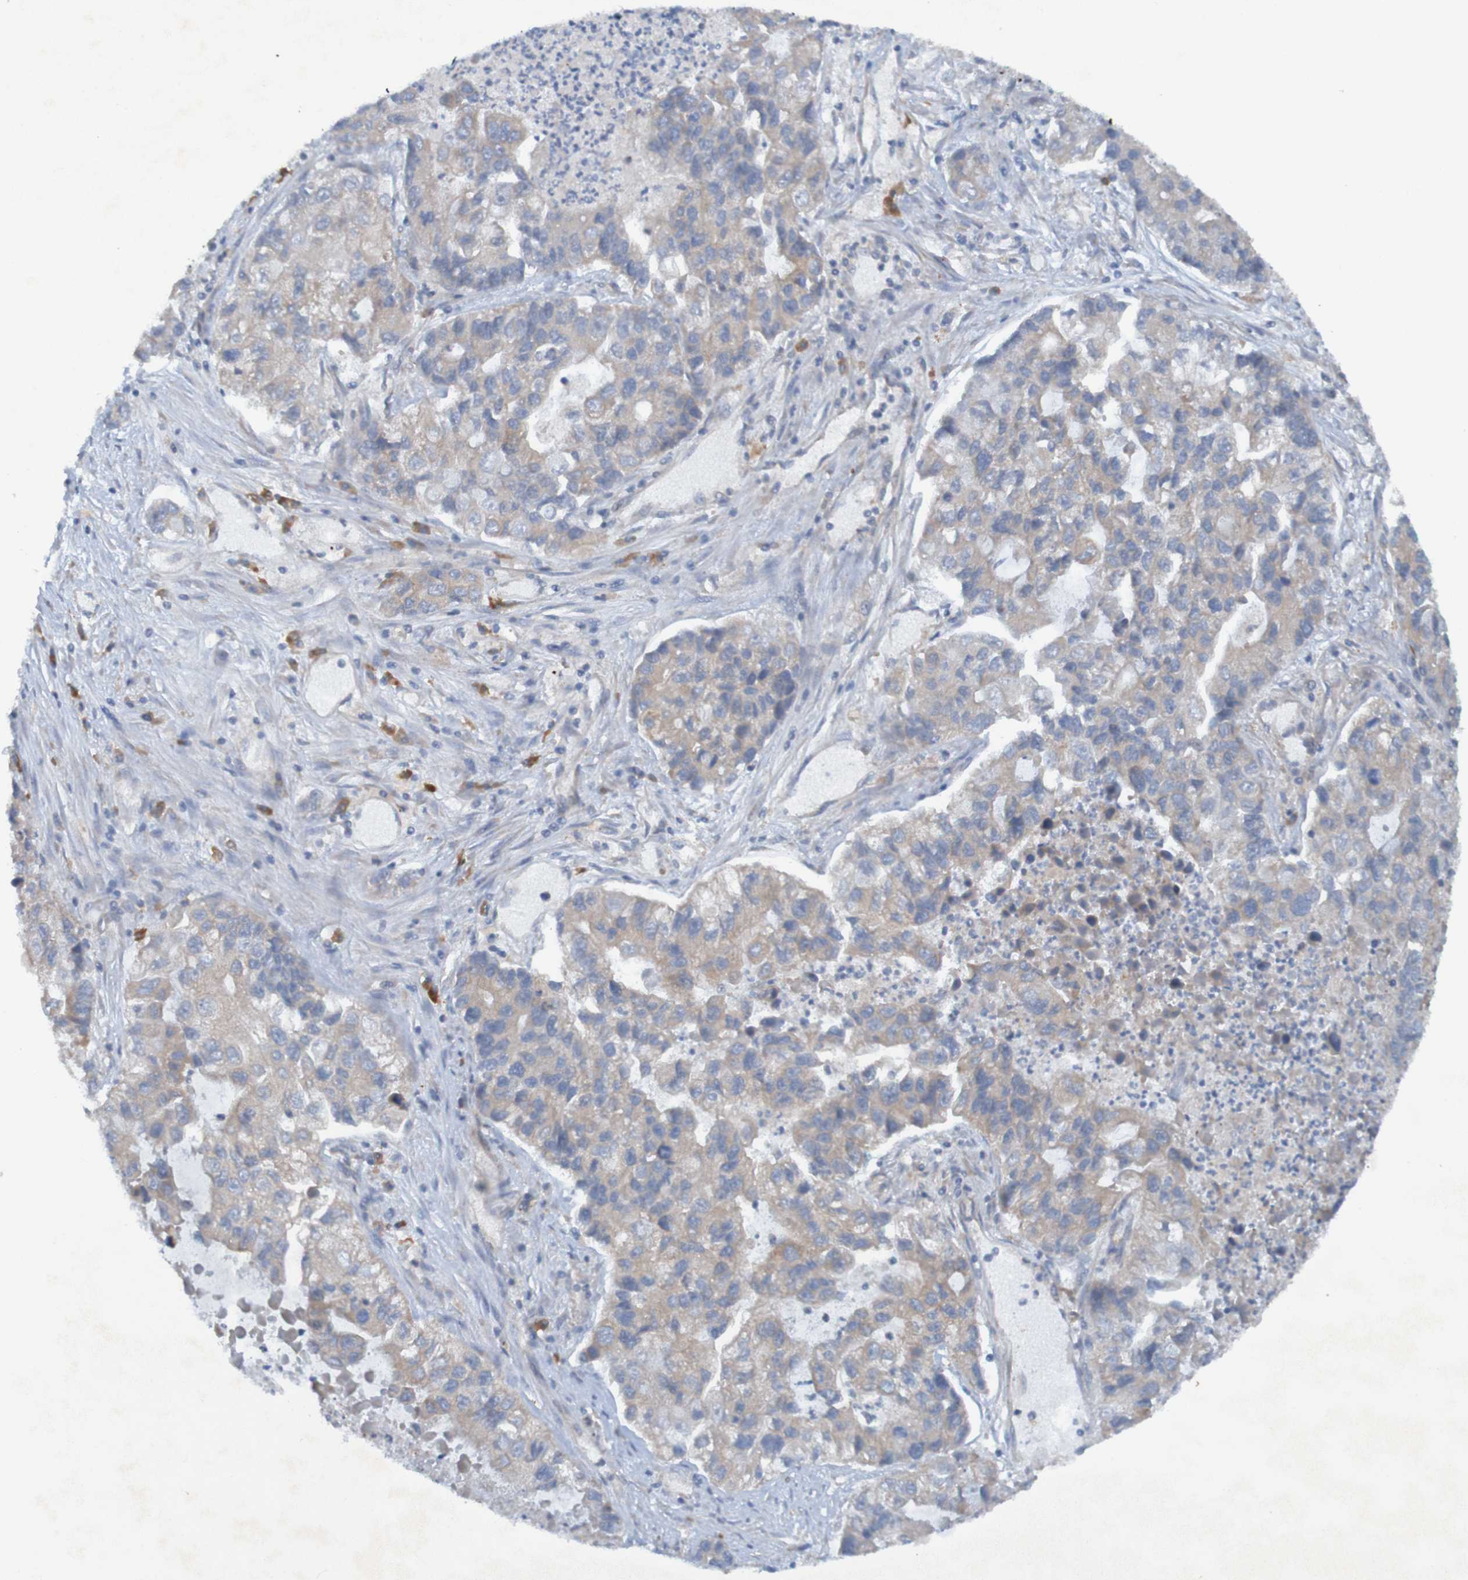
{"staining": {"intensity": "weak", "quantity": ">75%", "location": "cytoplasmic/membranous"}, "tissue": "lung cancer", "cell_type": "Tumor cells", "image_type": "cancer", "snomed": [{"axis": "morphology", "description": "Adenocarcinoma, NOS"}, {"axis": "topography", "description": "Lung"}], "caption": "Human lung adenocarcinoma stained with a protein marker reveals weak staining in tumor cells.", "gene": "DNAJC4", "patient": {"sex": "female", "age": 51}}